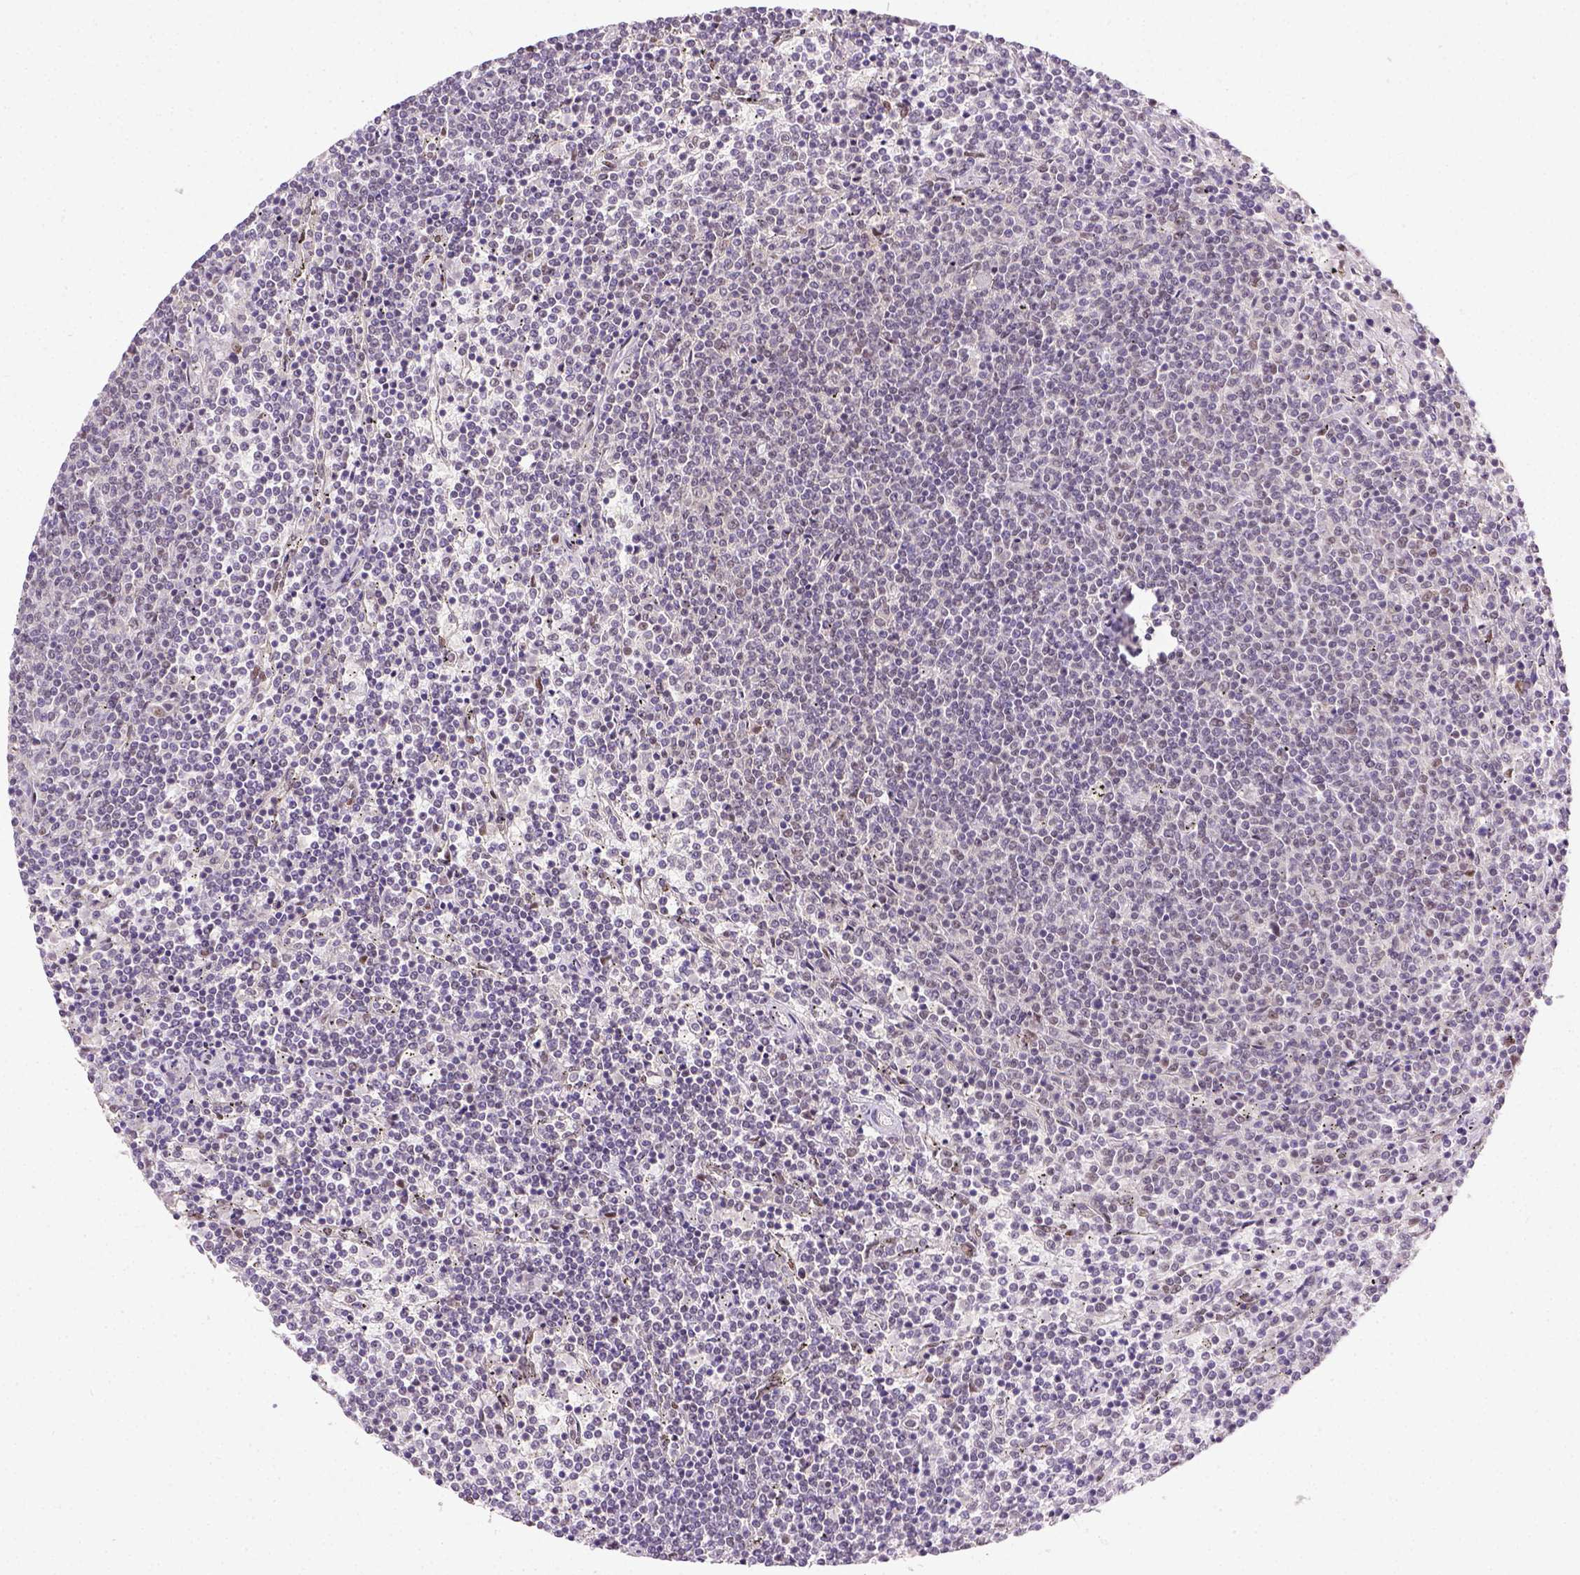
{"staining": {"intensity": "negative", "quantity": "none", "location": "none"}, "tissue": "lymphoma", "cell_type": "Tumor cells", "image_type": "cancer", "snomed": [{"axis": "morphology", "description": "Malignant lymphoma, non-Hodgkin's type, Low grade"}, {"axis": "topography", "description": "Spleen"}], "caption": "There is no significant expression in tumor cells of malignant lymphoma, non-Hodgkin's type (low-grade).", "gene": "ERCC1", "patient": {"sex": "female", "age": 50}}